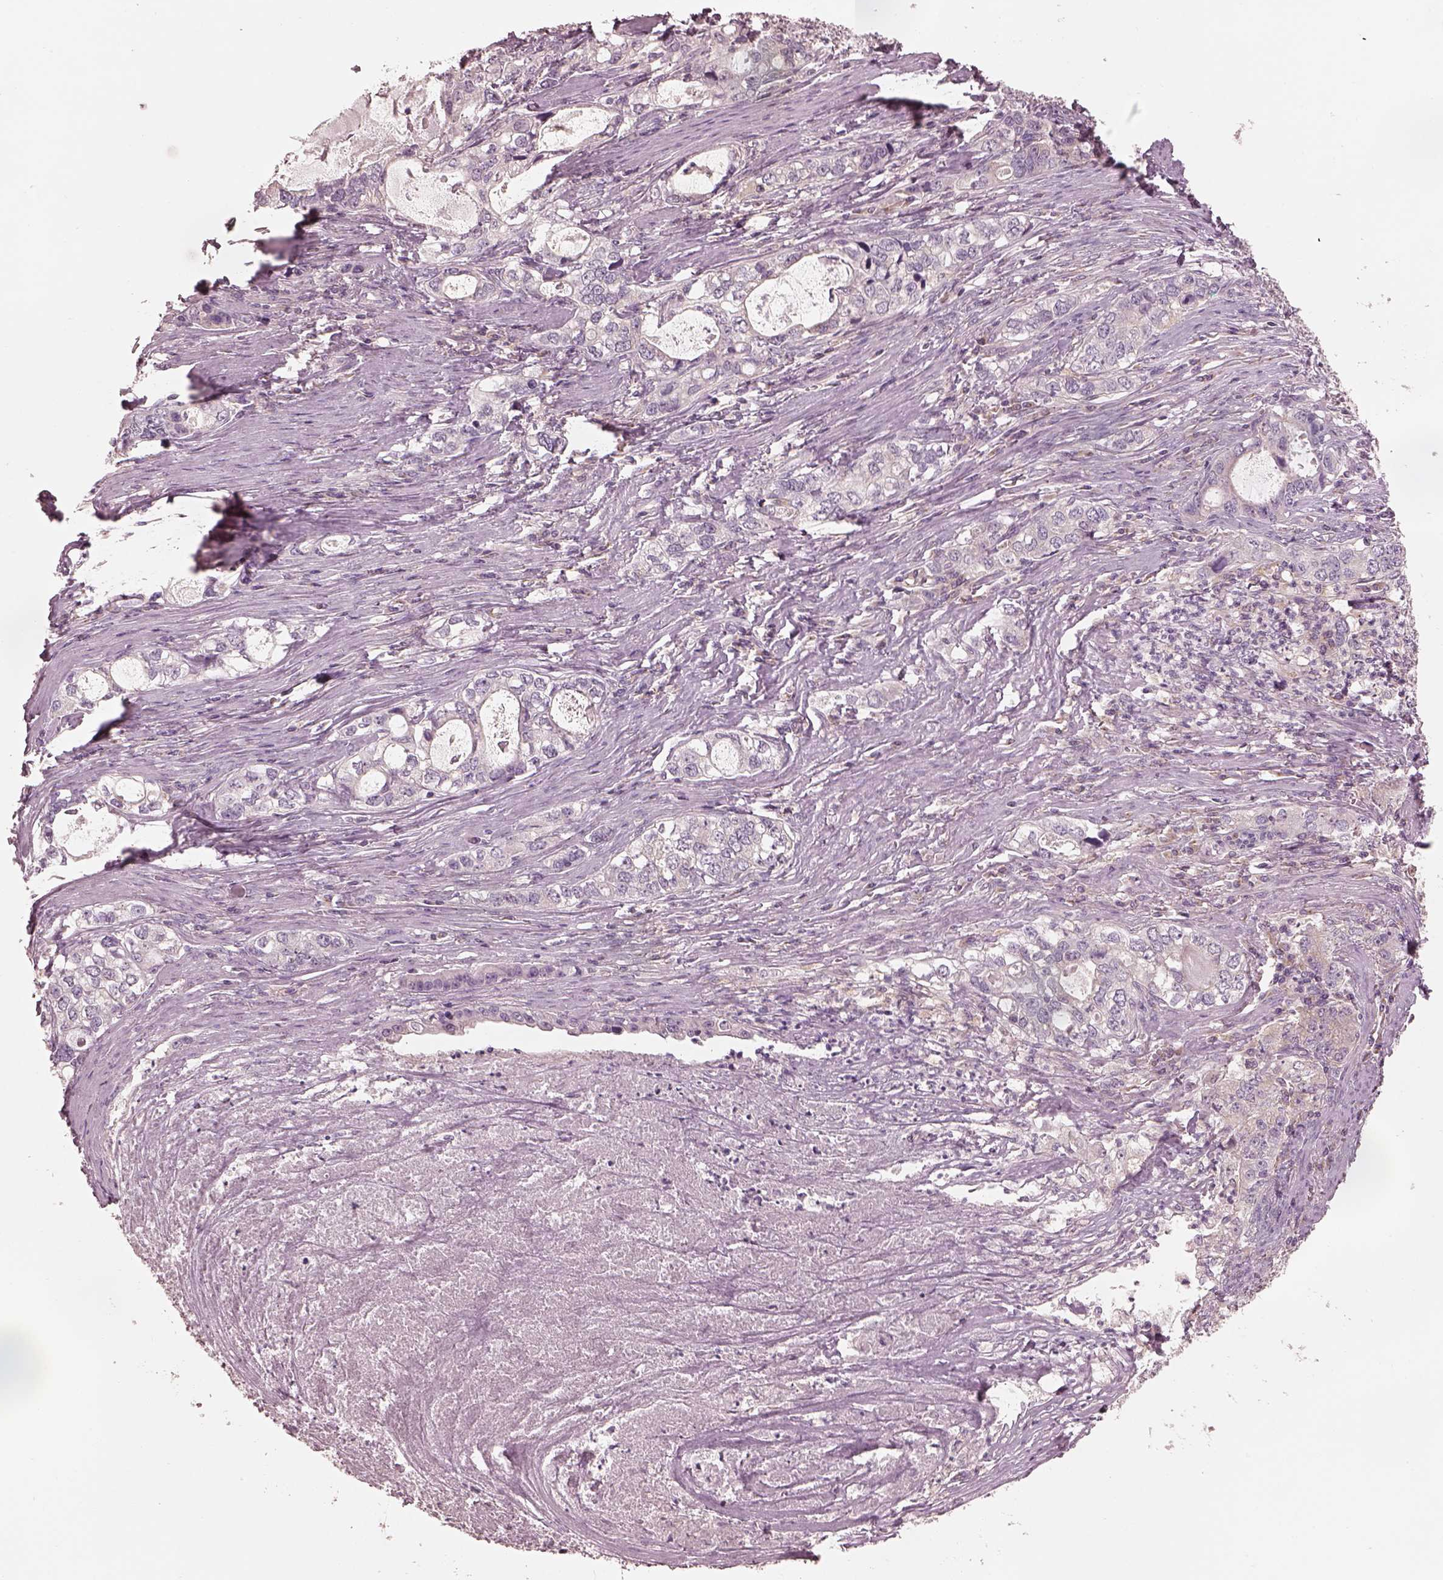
{"staining": {"intensity": "negative", "quantity": "none", "location": "none"}, "tissue": "stomach cancer", "cell_type": "Tumor cells", "image_type": "cancer", "snomed": [{"axis": "morphology", "description": "Adenocarcinoma, NOS"}, {"axis": "topography", "description": "Stomach, lower"}], "caption": "A photomicrograph of stomach adenocarcinoma stained for a protein demonstrates no brown staining in tumor cells.", "gene": "PRKACG", "patient": {"sex": "female", "age": 72}}